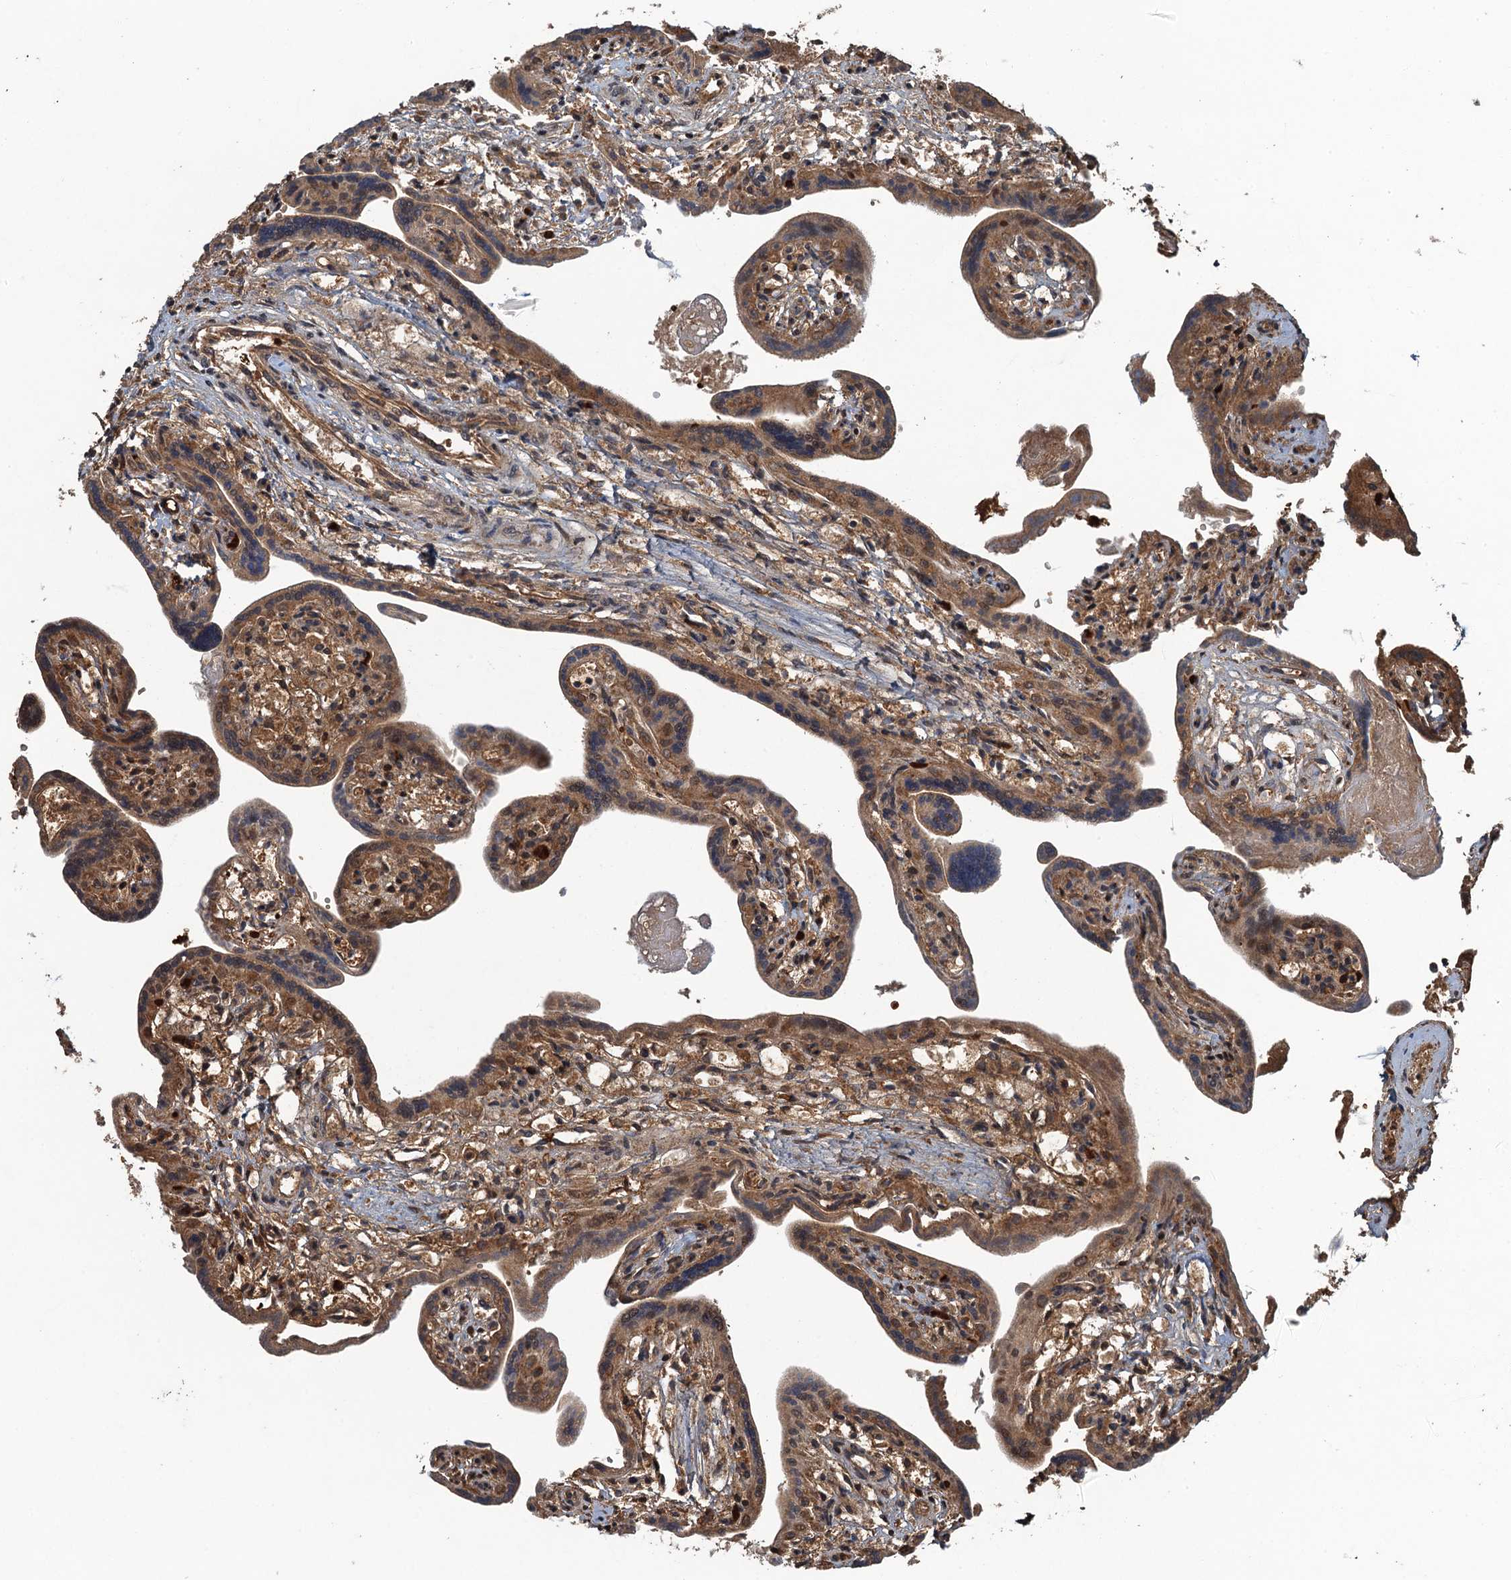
{"staining": {"intensity": "moderate", "quantity": ">75%", "location": "cytoplasmic/membranous"}, "tissue": "placenta", "cell_type": "Trophoblastic cells", "image_type": "normal", "snomed": [{"axis": "morphology", "description": "Normal tissue, NOS"}, {"axis": "topography", "description": "Placenta"}], "caption": "Benign placenta shows moderate cytoplasmic/membranous expression in approximately >75% of trophoblastic cells, visualized by immunohistochemistry.", "gene": "SNX32", "patient": {"sex": "female", "age": 37}}